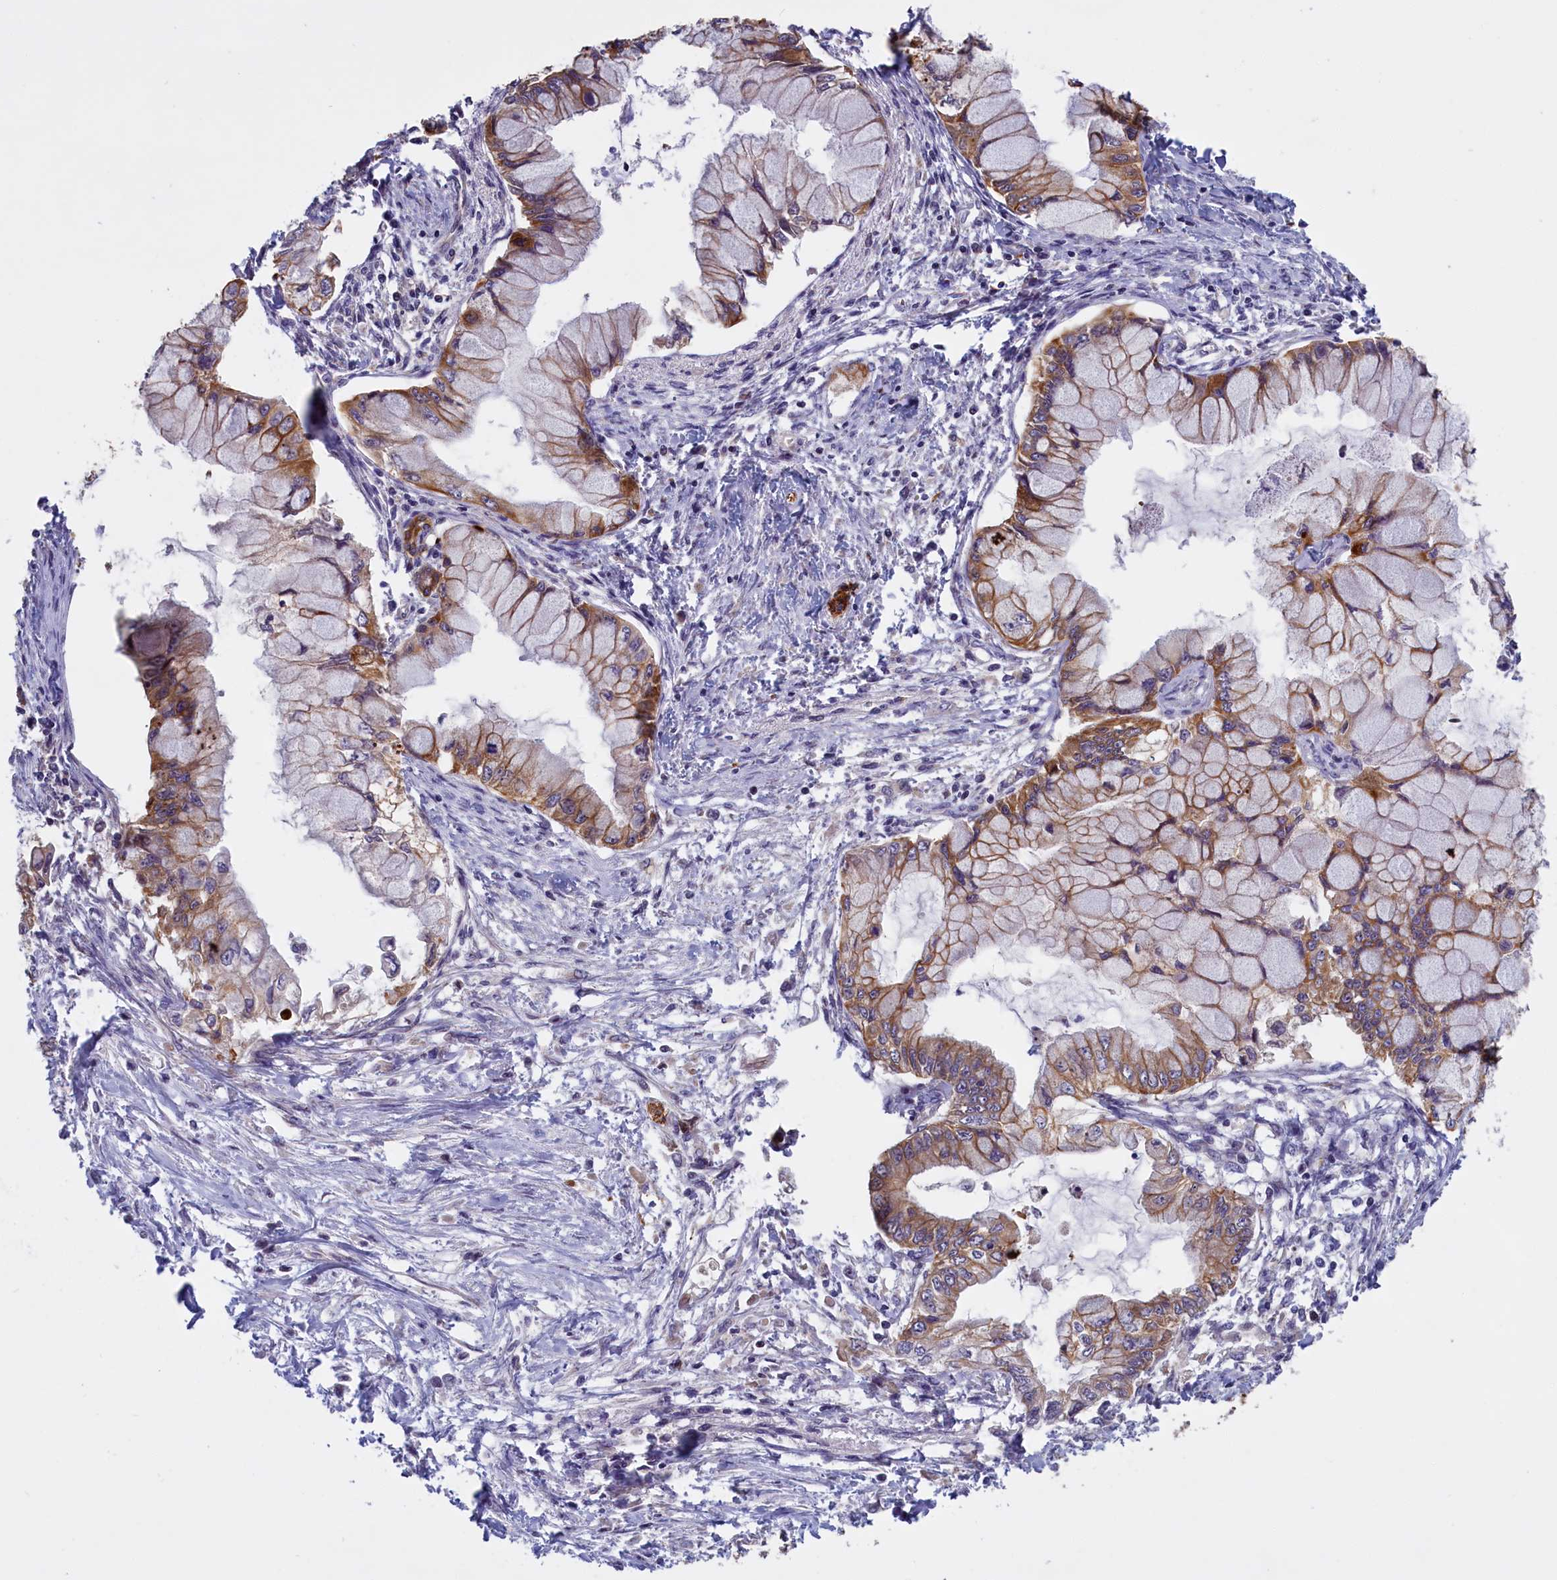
{"staining": {"intensity": "moderate", "quantity": "25%-75%", "location": "cytoplasmic/membranous"}, "tissue": "pancreatic cancer", "cell_type": "Tumor cells", "image_type": "cancer", "snomed": [{"axis": "morphology", "description": "Adenocarcinoma, NOS"}, {"axis": "topography", "description": "Pancreas"}], "caption": "Moderate cytoplasmic/membranous protein expression is seen in about 25%-75% of tumor cells in pancreatic cancer (adenocarcinoma).", "gene": "DENND1B", "patient": {"sex": "male", "age": 48}}